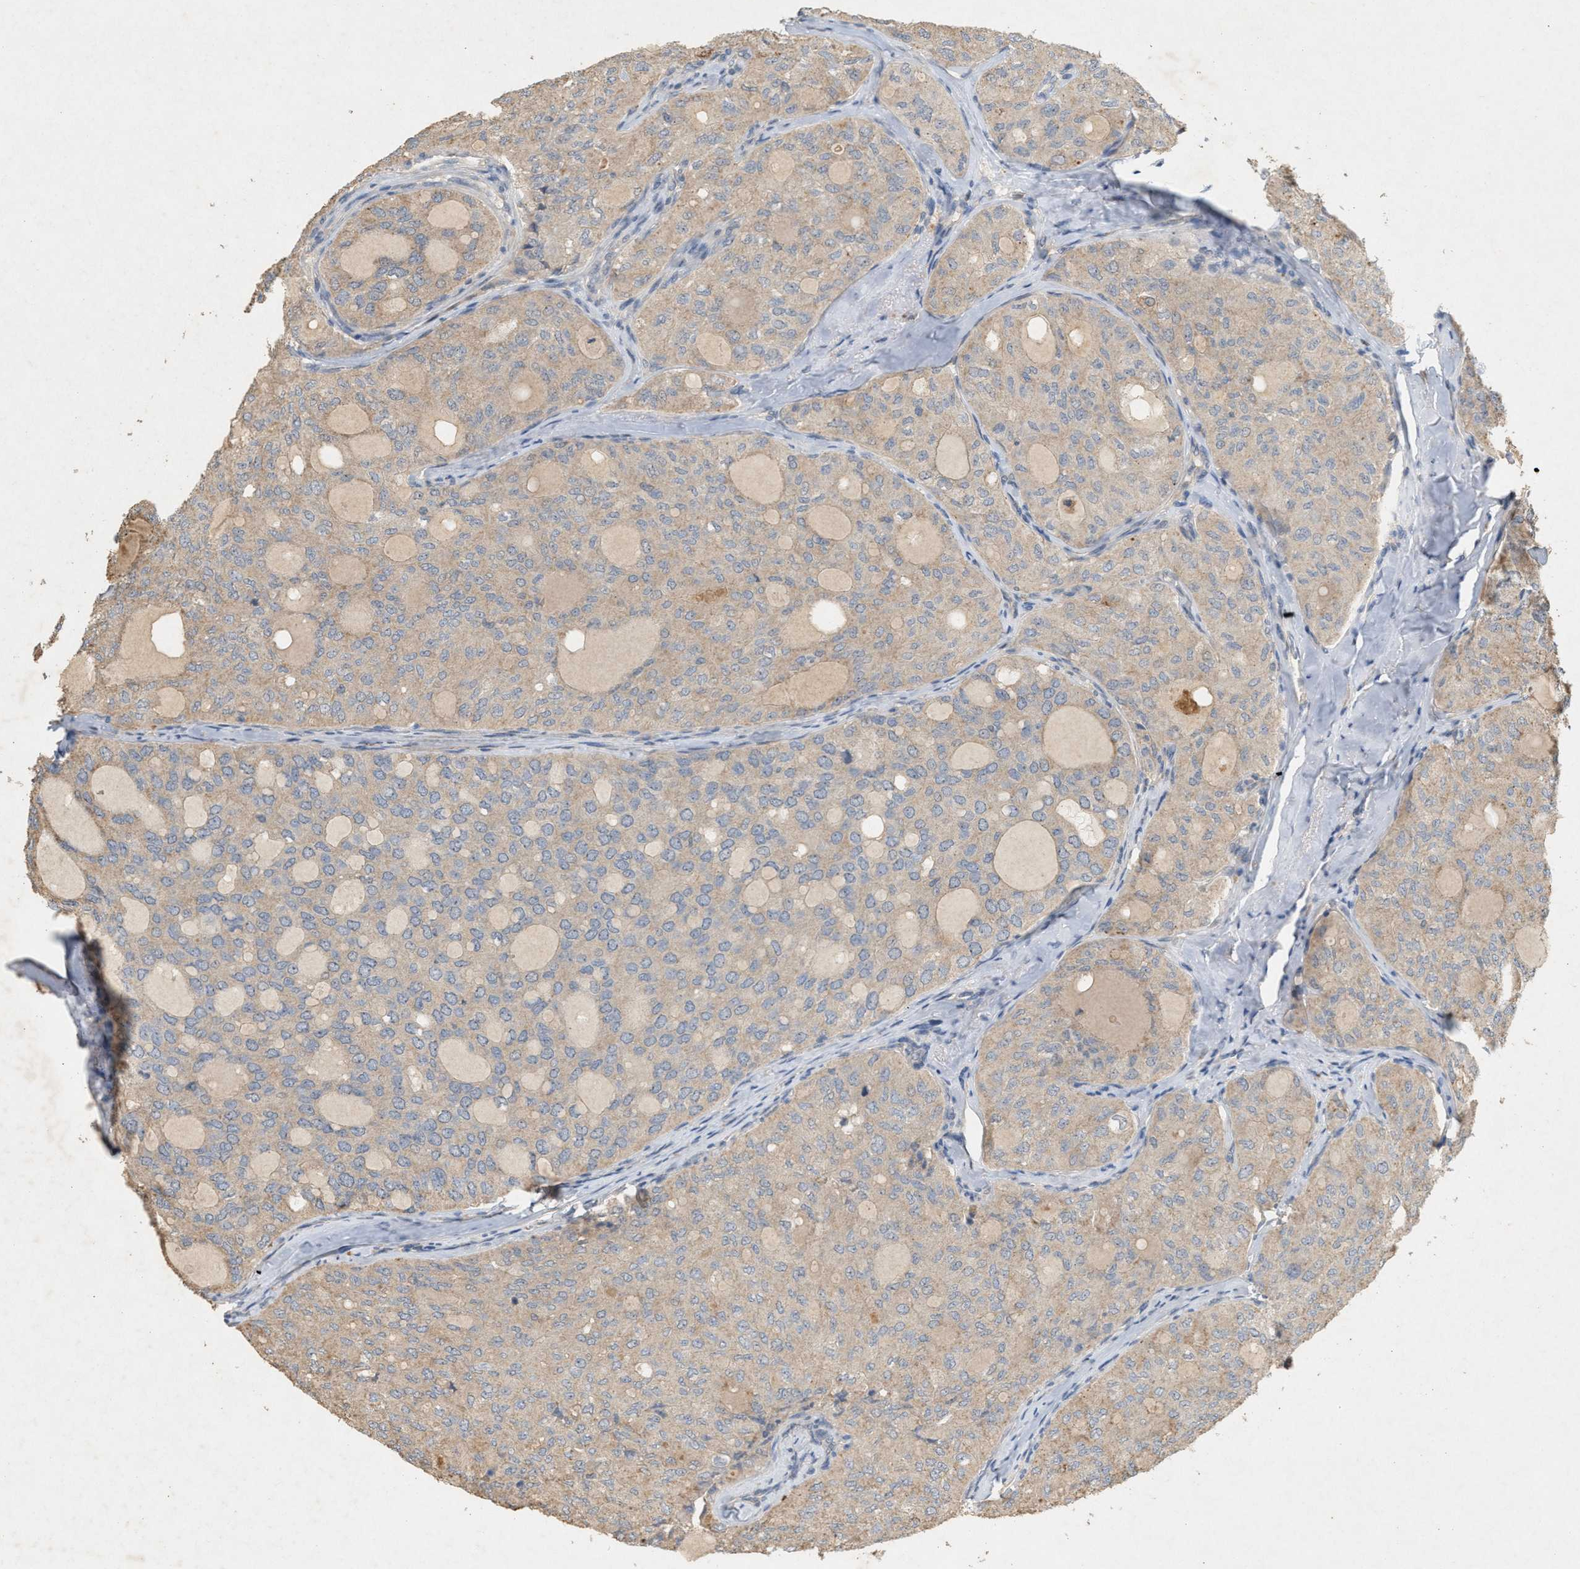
{"staining": {"intensity": "weak", "quantity": ">75%", "location": "cytoplasmic/membranous"}, "tissue": "thyroid cancer", "cell_type": "Tumor cells", "image_type": "cancer", "snomed": [{"axis": "morphology", "description": "Follicular adenoma carcinoma, NOS"}, {"axis": "topography", "description": "Thyroid gland"}], "caption": "The image shows a brown stain indicating the presence of a protein in the cytoplasmic/membranous of tumor cells in thyroid cancer (follicular adenoma carcinoma).", "gene": "DCAF7", "patient": {"sex": "male", "age": 75}}